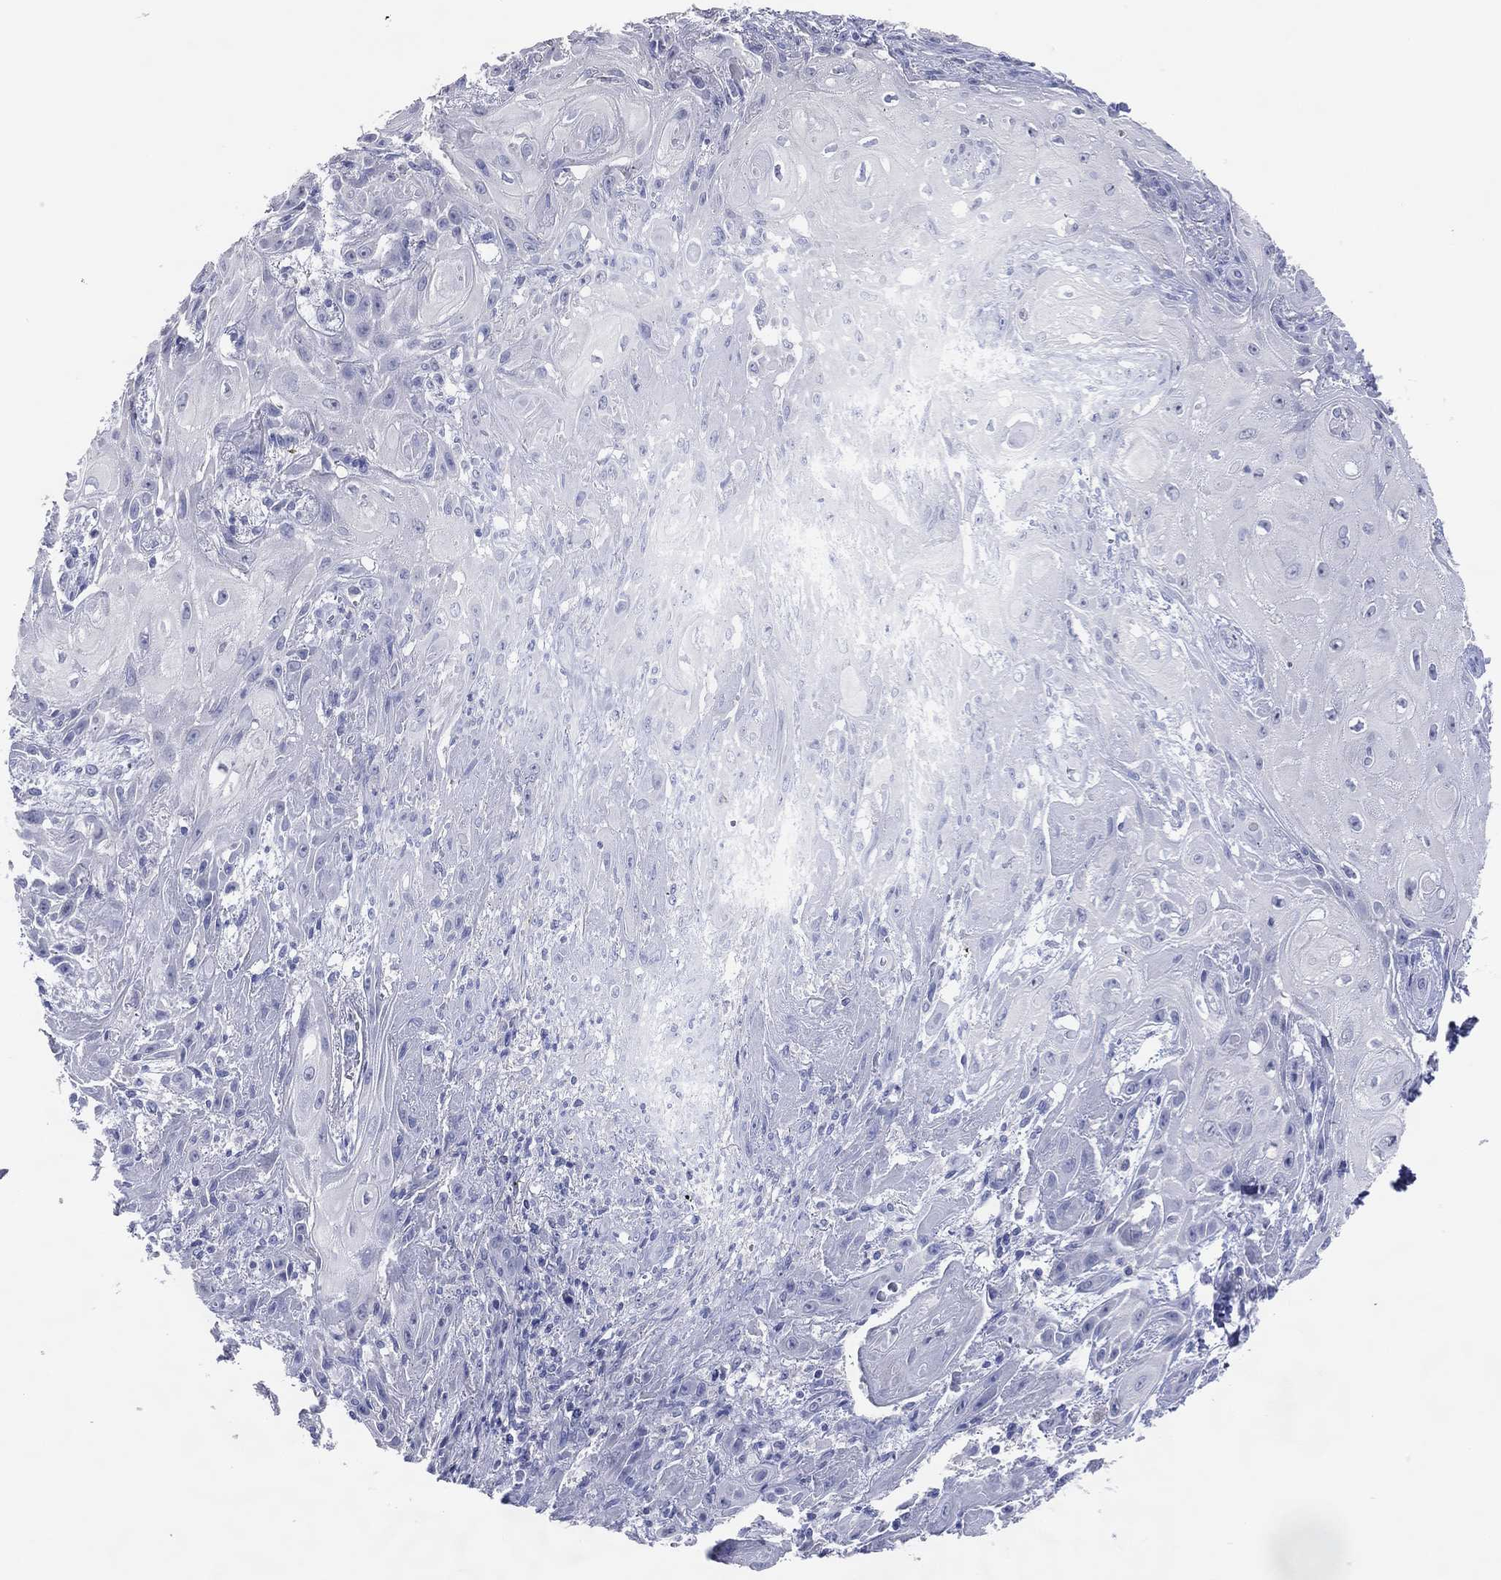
{"staining": {"intensity": "negative", "quantity": "none", "location": "none"}, "tissue": "skin cancer", "cell_type": "Tumor cells", "image_type": "cancer", "snomed": [{"axis": "morphology", "description": "Squamous cell carcinoma, NOS"}, {"axis": "topography", "description": "Skin"}], "caption": "The image demonstrates no staining of tumor cells in skin cancer.", "gene": "DNAH6", "patient": {"sex": "male", "age": 62}}